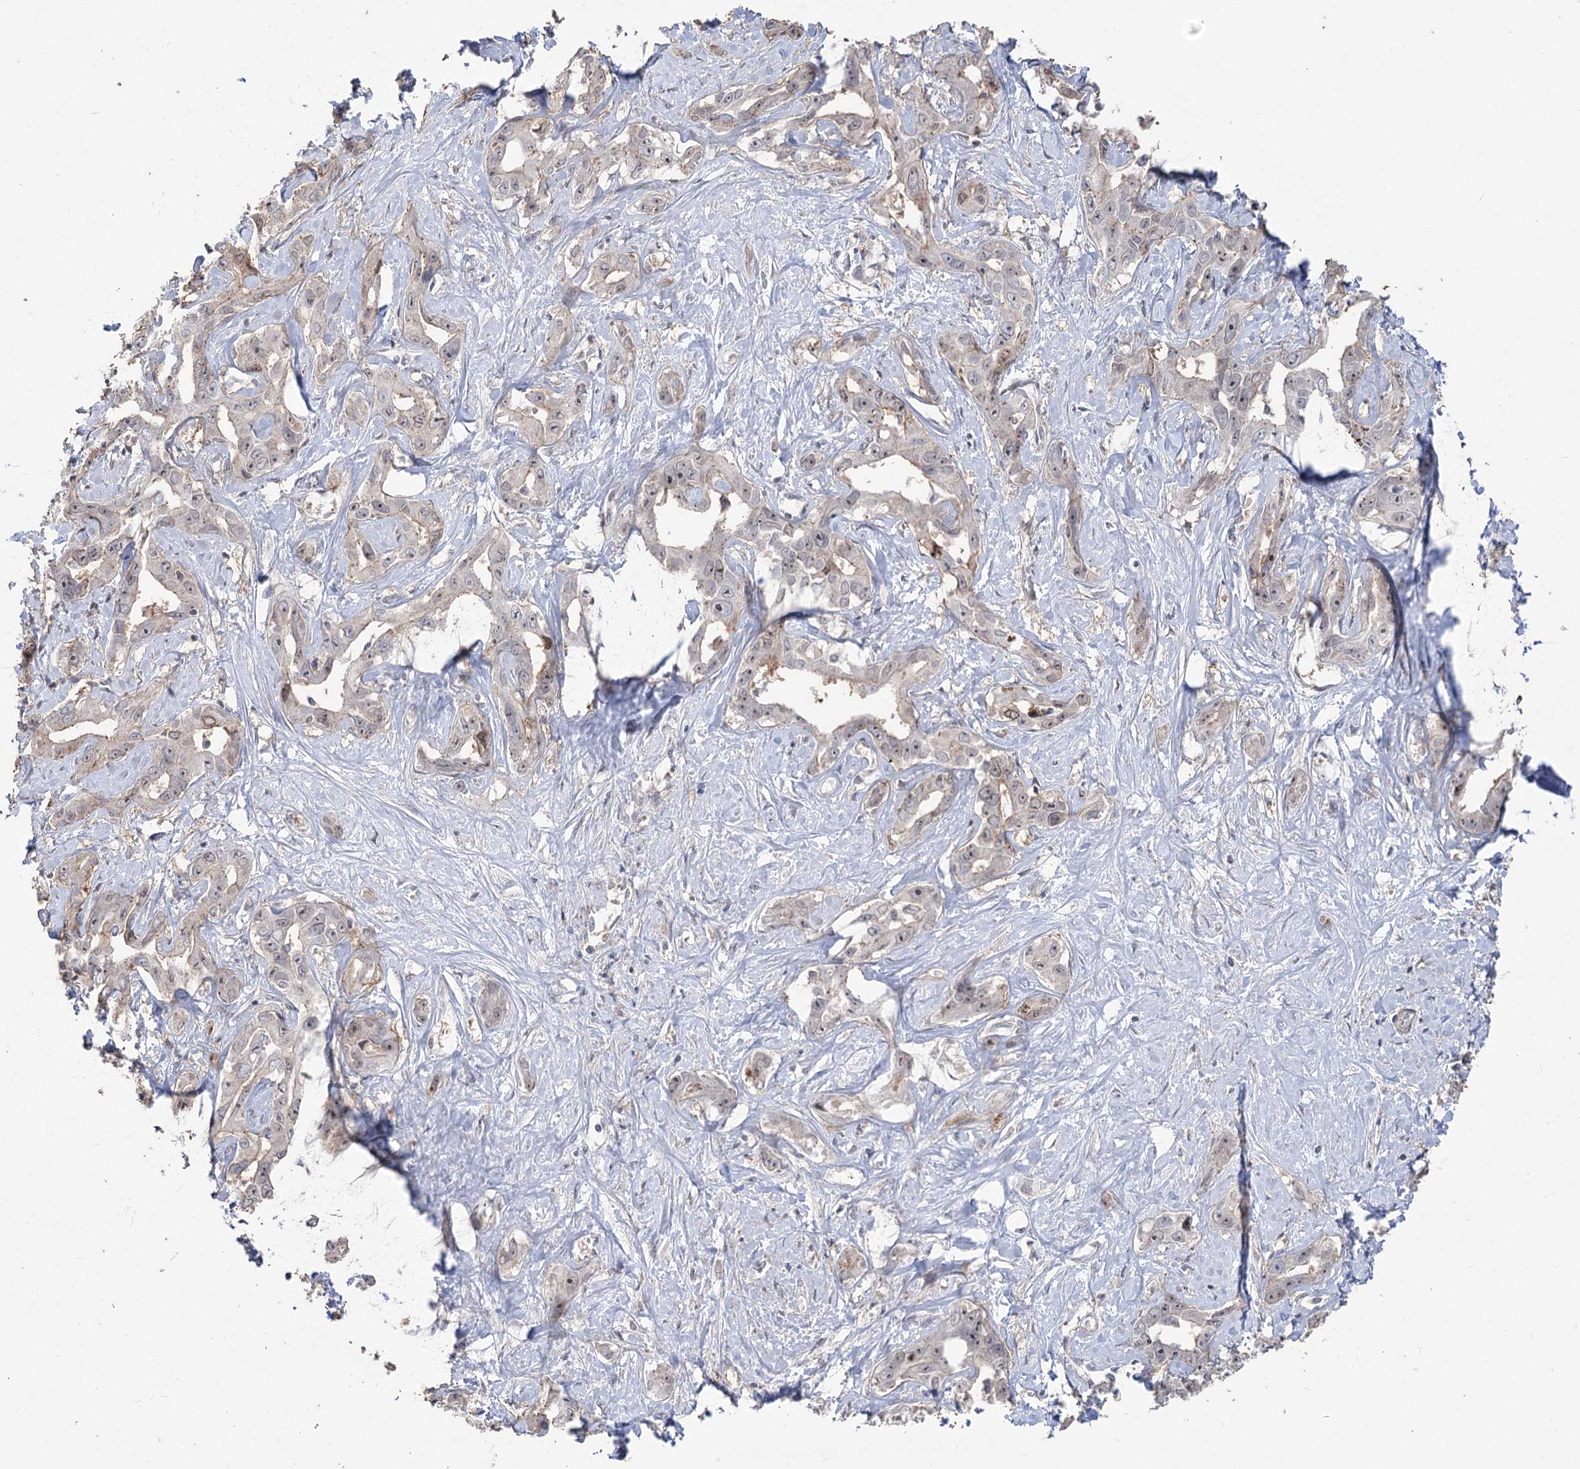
{"staining": {"intensity": "moderate", "quantity": "25%-75%", "location": "cytoplasmic/membranous"}, "tissue": "liver cancer", "cell_type": "Tumor cells", "image_type": "cancer", "snomed": [{"axis": "morphology", "description": "Cholangiocarcinoma"}, {"axis": "topography", "description": "Liver"}], "caption": "An immunohistochemistry (IHC) photomicrograph of tumor tissue is shown. Protein staining in brown highlights moderate cytoplasmic/membranous positivity in liver cancer (cholangiocarcinoma) within tumor cells.", "gene": "ZSCAN23", "patient": {"sex": "male", "age": 59}}